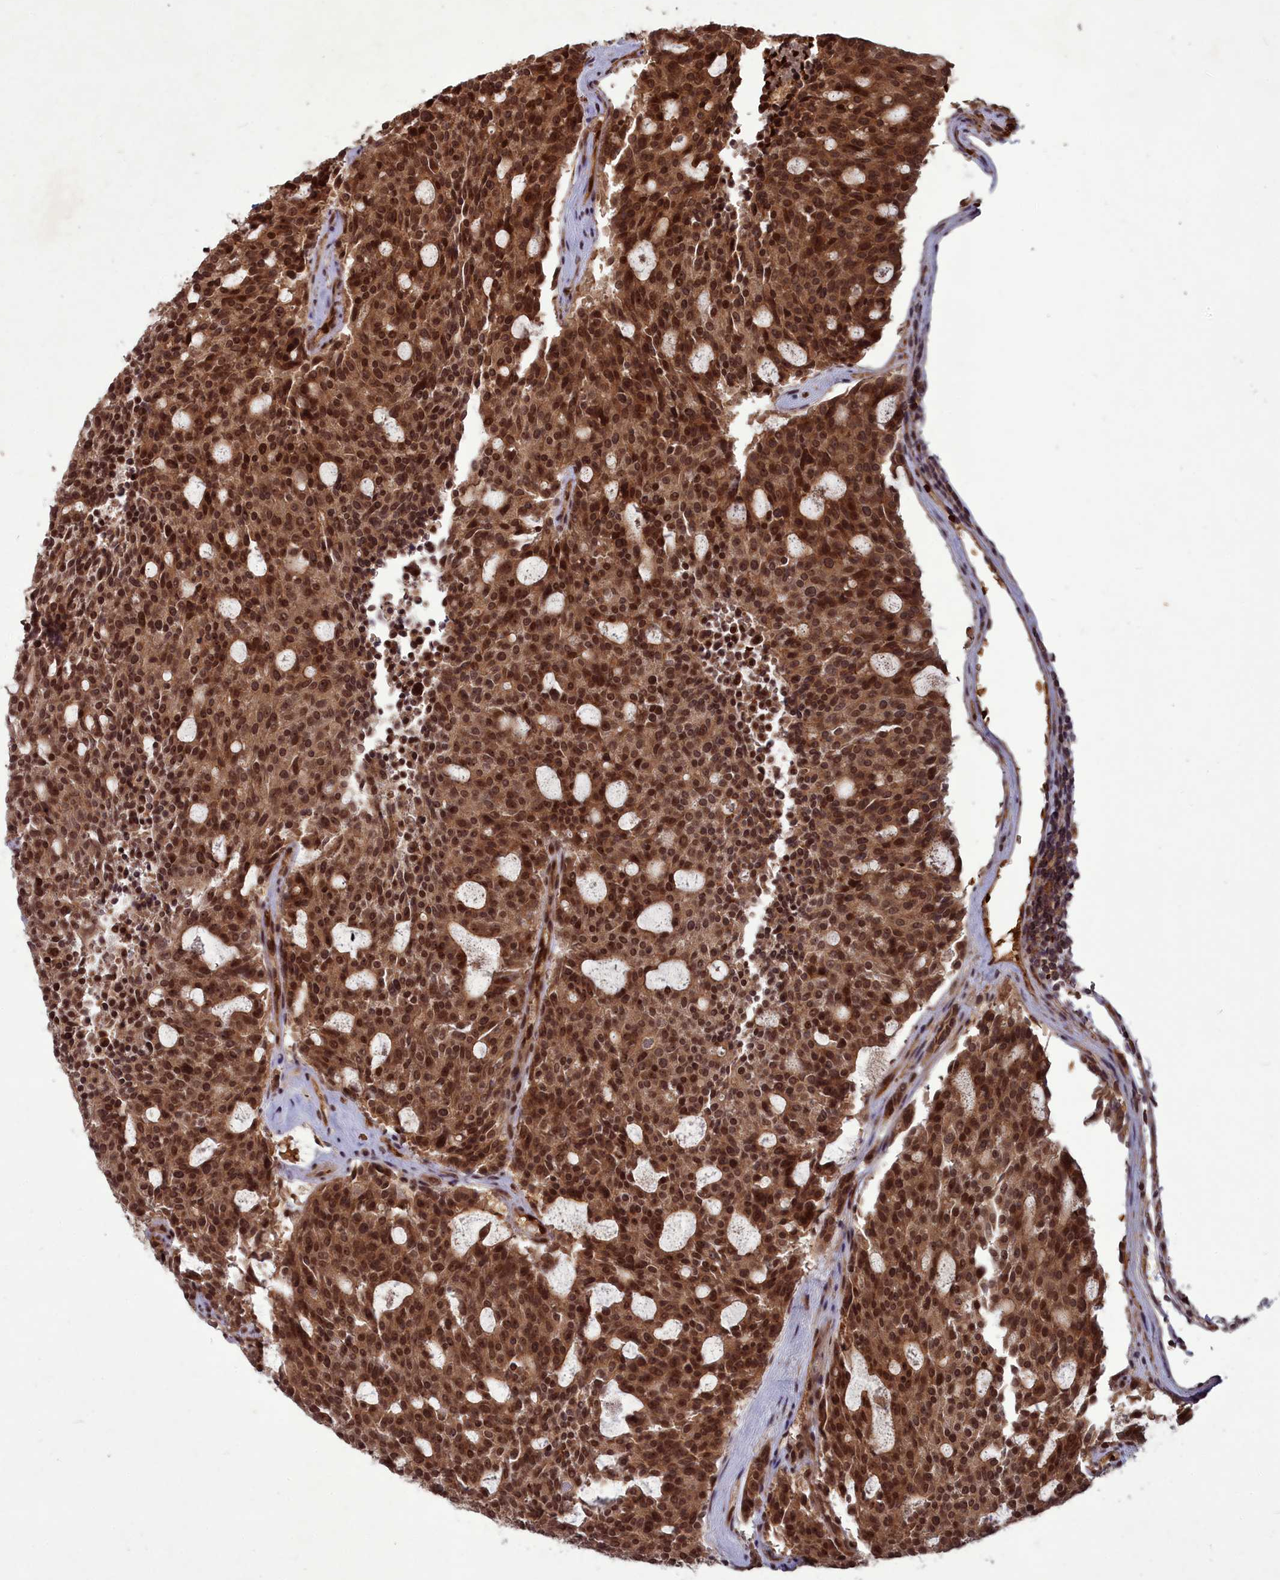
{"staining": {"intensity": "strong", "quantity": ">75%", "location": "cytoplasmic/membranous,nuclear"}, "tissue": "carcinoid", "cell_type": "Tumor cells", "image_type": "cancer", "snomed": [{"axis": "morphology", "description": "Carcinoid, malignant, NOS"}, {"axis": "topography", "description": "Pancreas"}], "caption": "Human malignant carcinoid stained with a protein marker displays strong staining in tumor cells.", "gene": "SRMS", "patient": {"sex": "female", "age": 54}}